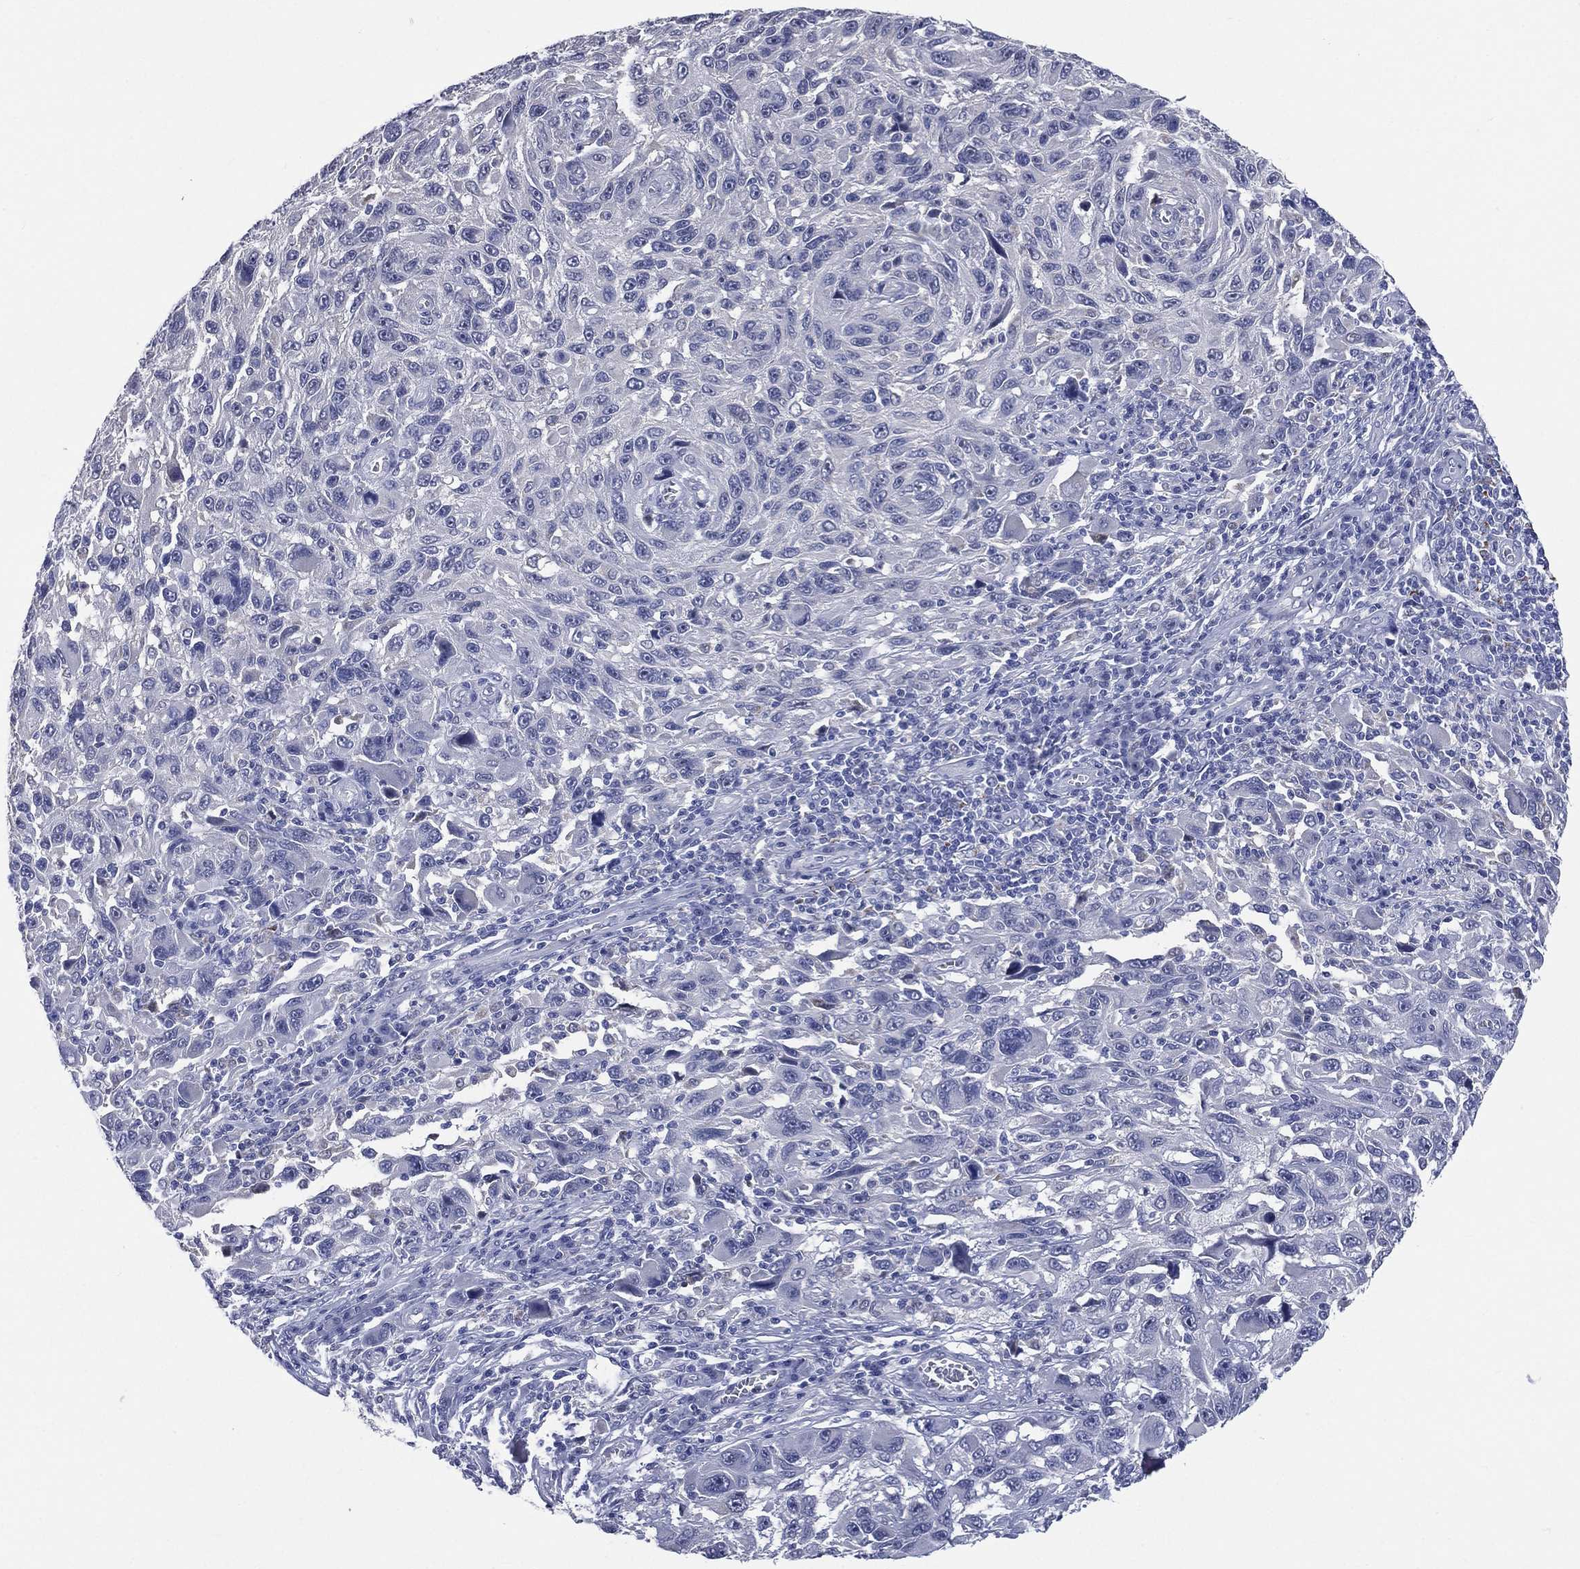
{"staining": {"intensity": "negative", "quantity": "none", "location": "none"}, "tissue": "melanoma", "cell_type": "Tumor cells", "image_type": "cancer", "snomed": [{"axis": "morphology", "description": "Malignant melanoma, NOS"}, {"axis": "topography", "description": "Skin"}], "caption": "Immunohistochemistry (IHC) of melanoma reveals no staining in tumor cells. Brightfield microscopy of immunohistochemistry (IHC) stained with DAB (3,3'-diaminobenzidine) (brown) and hematoxylin (blue), captured at high magnification.", "gene": "AKAP3", "patient": {"sex": "male", "age": 53}}